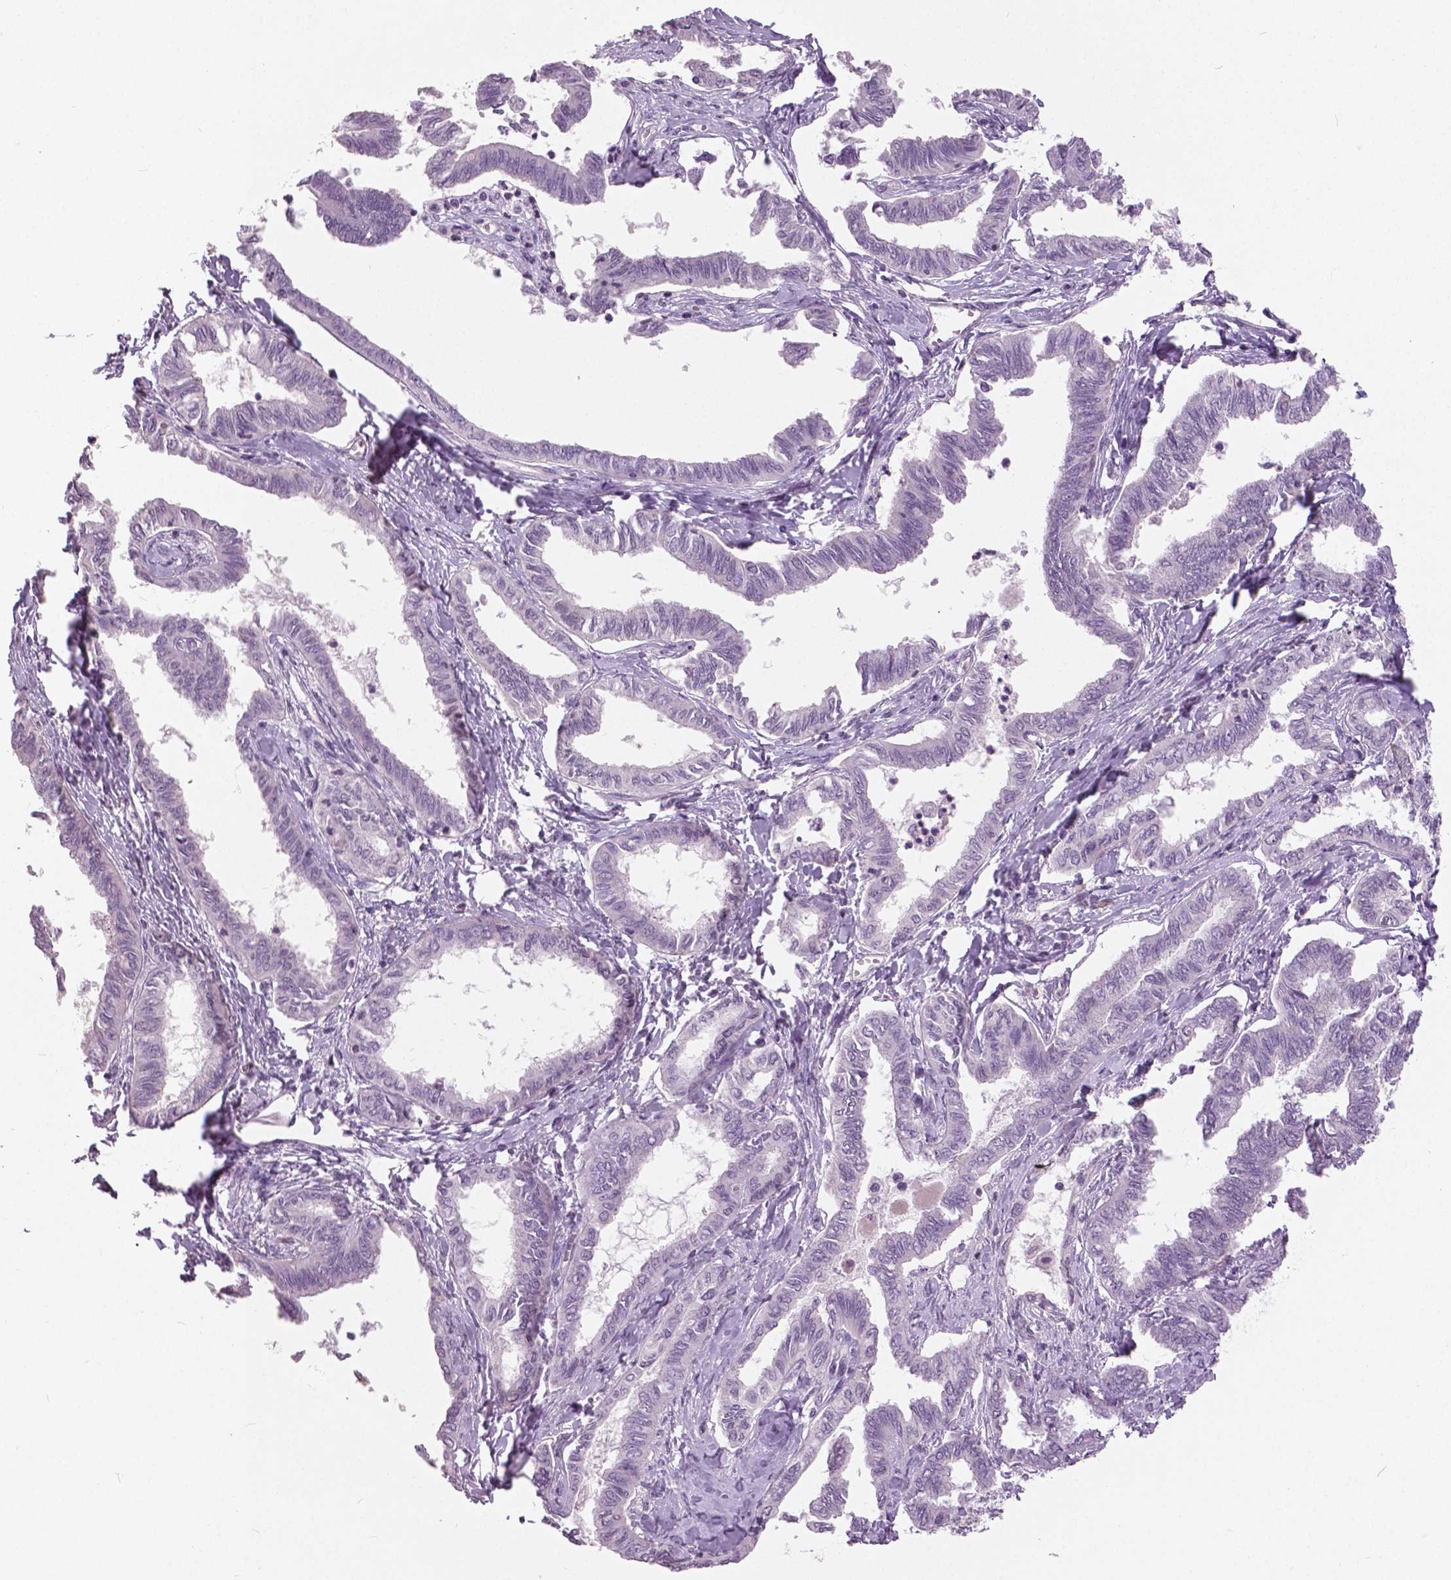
{"staining": {"intensity": "negative", "quantity": "none", "location": "none"}, "tissue": "ovarian cancer", "cell_type": "Tumor cells", "image_type": "cancer", "snomed": [{"axis": "morphology", "description": "Carcinoma, endometroid"}, {"axis": "topography", "description": "Ovary"}], "caption": "Ovarian cancer was stained to show a protein in brown. There is no significant staining in tumor cells. (DAB (3,3'-diaminobenzidine) IHC visualized using brightfield microscopy, high magnification).", "gene": "GRIN2A", "patient": {"sex": "female", "age": 70}}